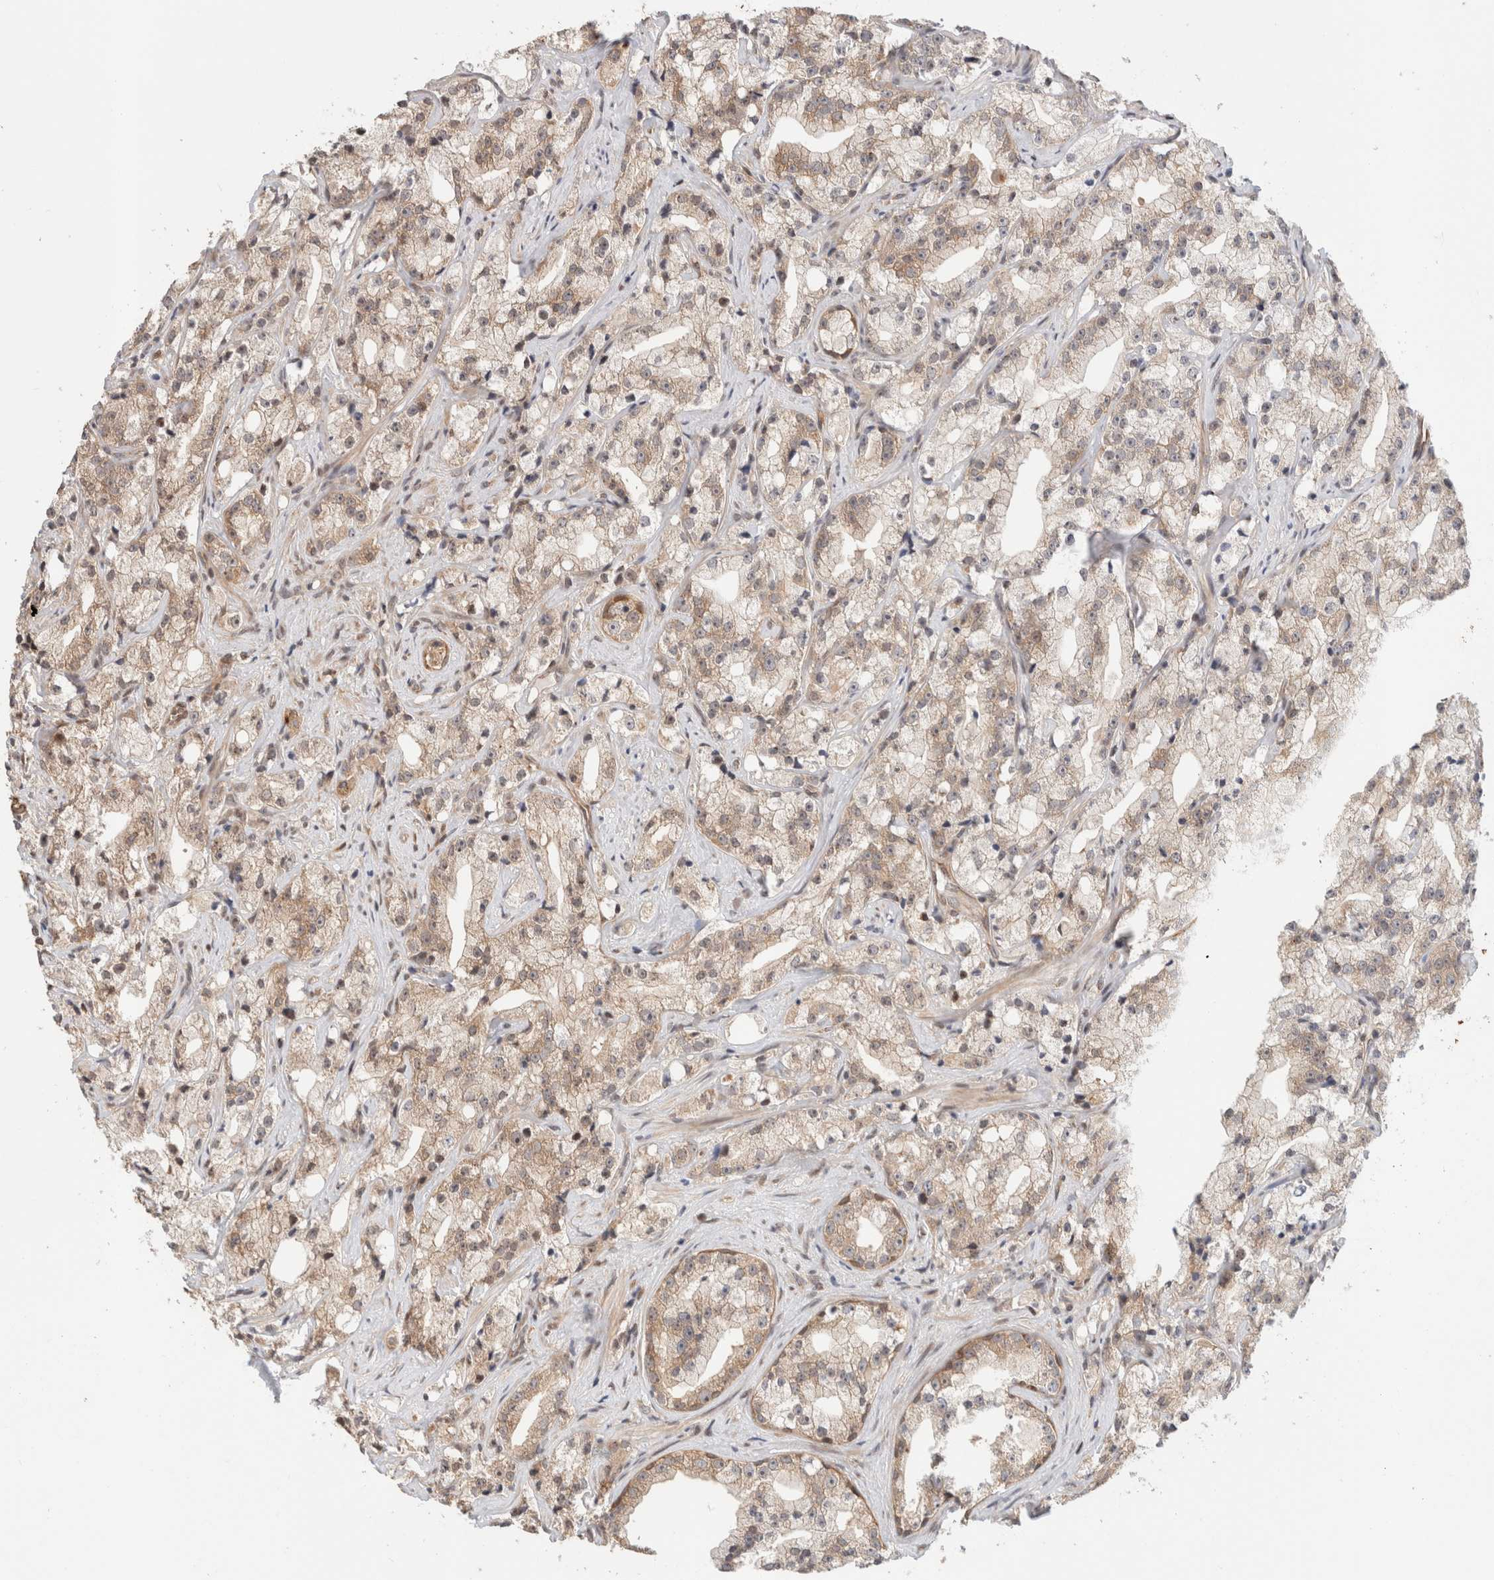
{"staining": {"intensity": "weak", "quantity": ">75%", "location": "cytoplasmic/membranous"}, "tissue": "prostate cancer", "cell_type": "Tumor cells", "image_type": "cancer", "snomed": [{"axis": "morphology", "description": "Adenocarcinoma, High grade"}, {"axis": "topography", "description": "Prostate"}], "caption": "DAB immunohistochemical staining of prostate cancer reveals weak cytoplasmic/membranous protein staining in about >75% of tumor cells. The protein of interest is shown in brown color, while the nuclei are stained blue.", "gene": "OTUD6B", "patient": {"sex": "male", "age": 64}}